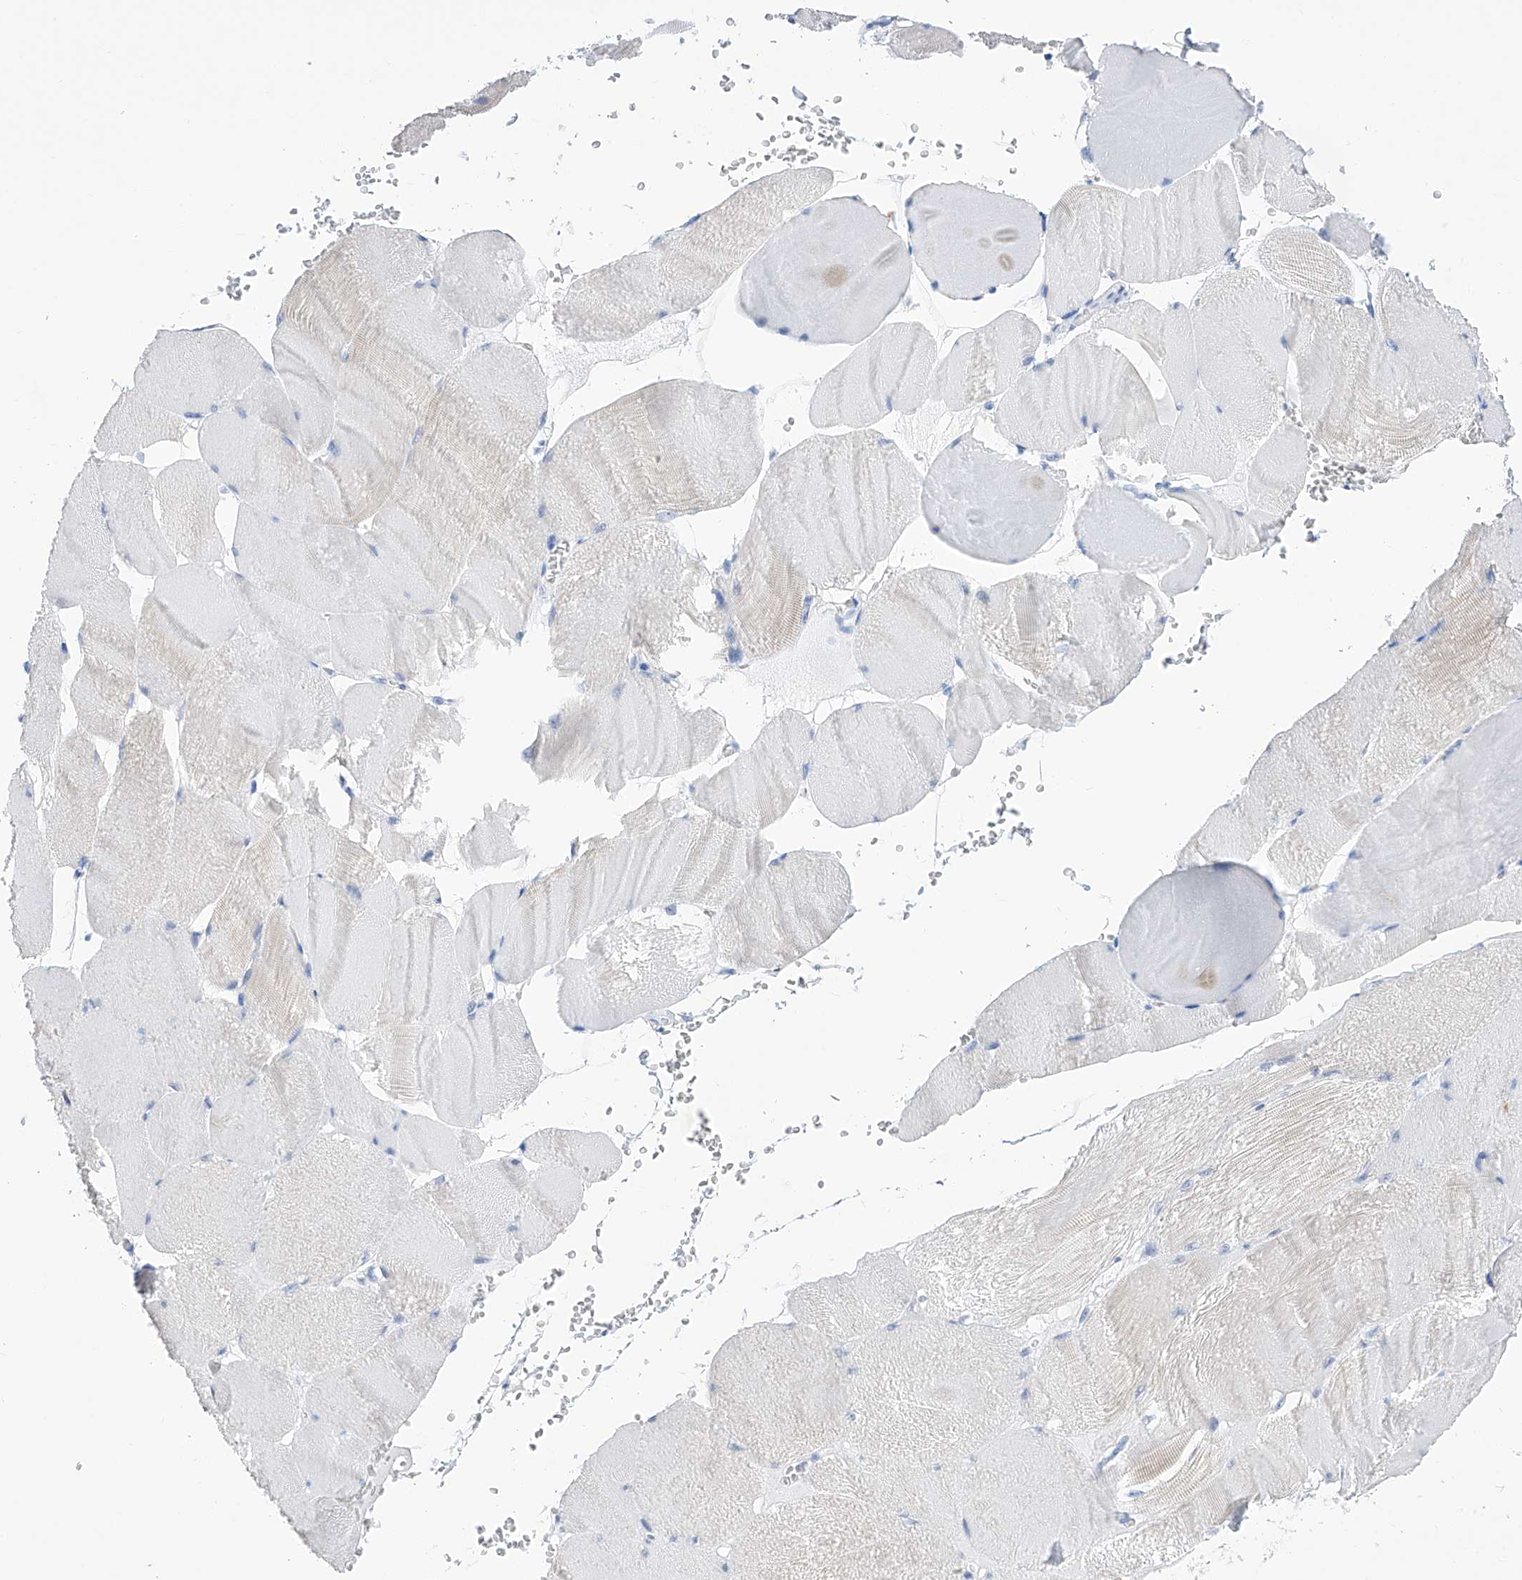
{"staining": {"intensity": "weak", "quantity": "<25%", "location": "cytoplasmic/membranous"}, "tissue": "skeletal muscle", "cell_type": "Myocytes", "image_type": "normal", "snomed": [{"axis": "morphology", "description": "Normal tissue, NOS"}, {"axis": "morphology", "description": "Basal cell carcinoma"}, {"axis": "topography", "description": "Skeletal muscle"}], "caption": "There is no significant positivity in myocytes of skeletal muscle.", "gene": "FLG", "patient": {"sex": "female", "age": 64}}